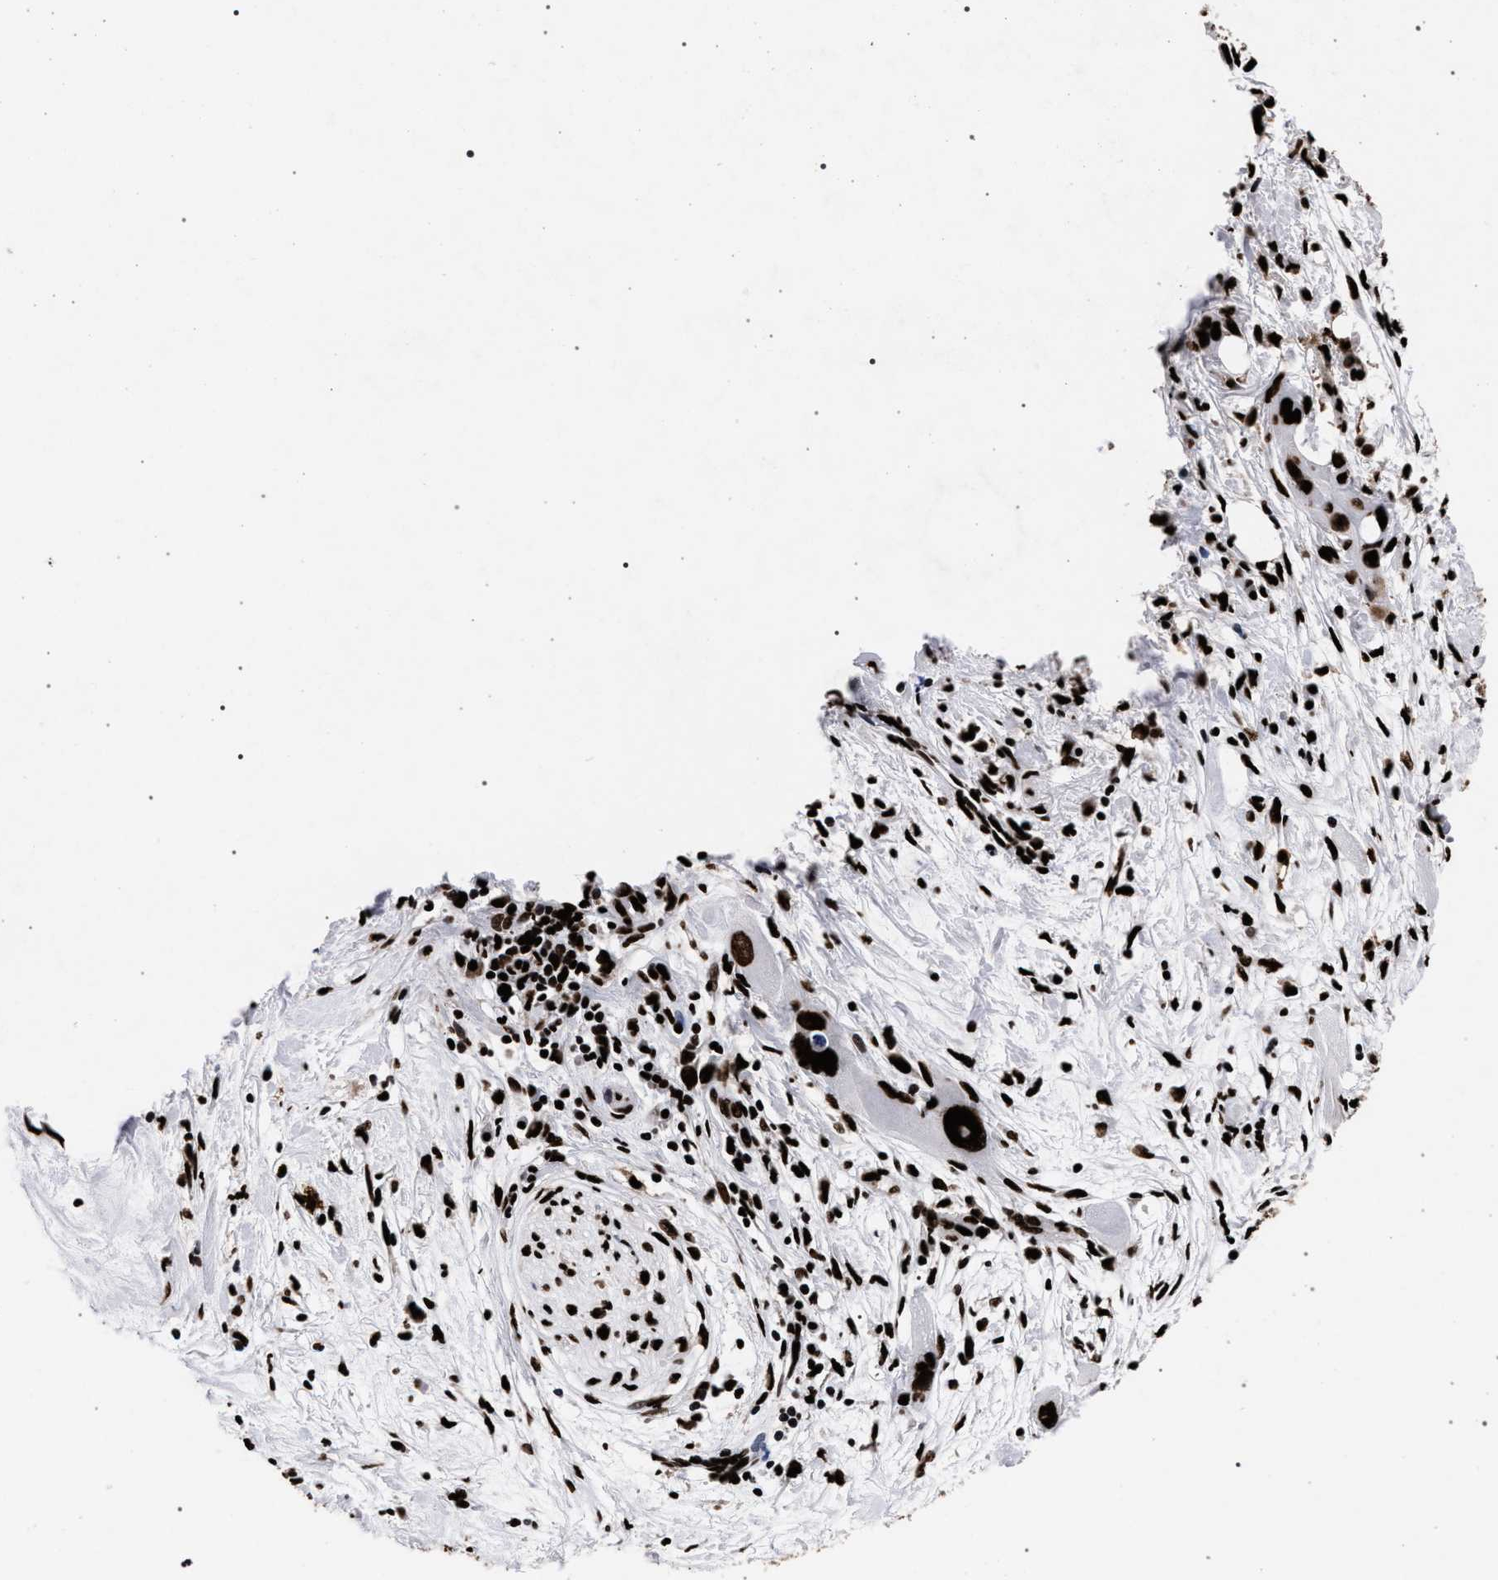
{"staining": {"intensity": "strong", "quantity": ">75%", "location": "nuclear"}, "tissue": "pancreatic cancer", "cell_type": "Tumor cells", "image_type": "cancer", "snomed": [{"axis": "morphology", "description": "Adenocarcinoma, NOS"}, {"axis": "topography", "description": "Pancreas"}], "caption": "Brown immunohistochemical staining in human pancreatic cancer exhibits strong nuclear staining in about >75% of tumor cells.", "gene": "HNRNPA1", "patient": {"sex": "male", "age": 73}}